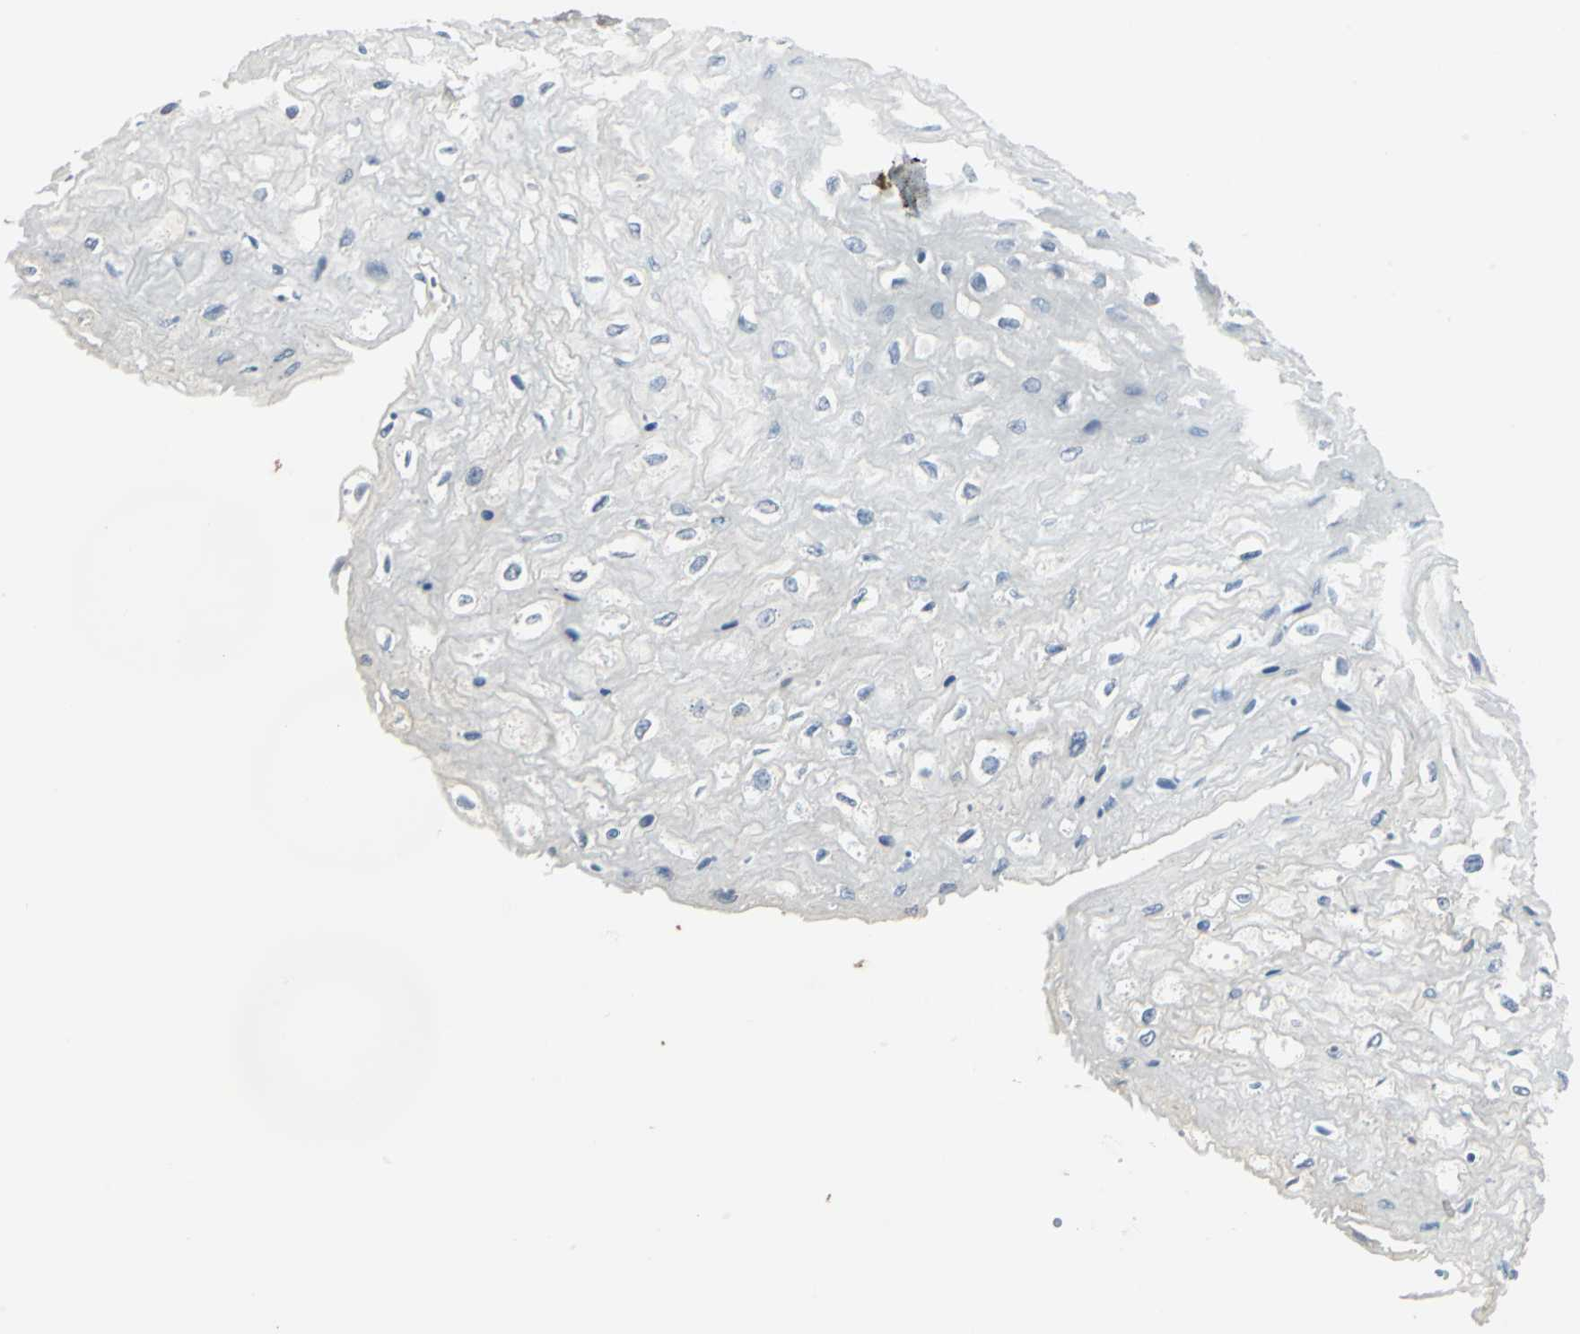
{"staining": {"intensity": "negative", "quantity": "none", "location": "none"}, "tissue": "esophagus", "cell_type": "Squamous epithelial cells", "image_type": "normal", "snomed": [{"axis": "morphology", "description": "Normal tissue, NOS"}, {"axis": "topography", "description": "Esophagus"}], "caption": "Squamous epithelial cells are negative for protein expression in normal human esophagus. (DAB (3,3'-diaminobenzidine) immunohistochemistry (IHC) visualized using brightfield microscopy, high magnification).", "gene": "RAPGEF1", "patient": {"sex": "female", "age": 72}}